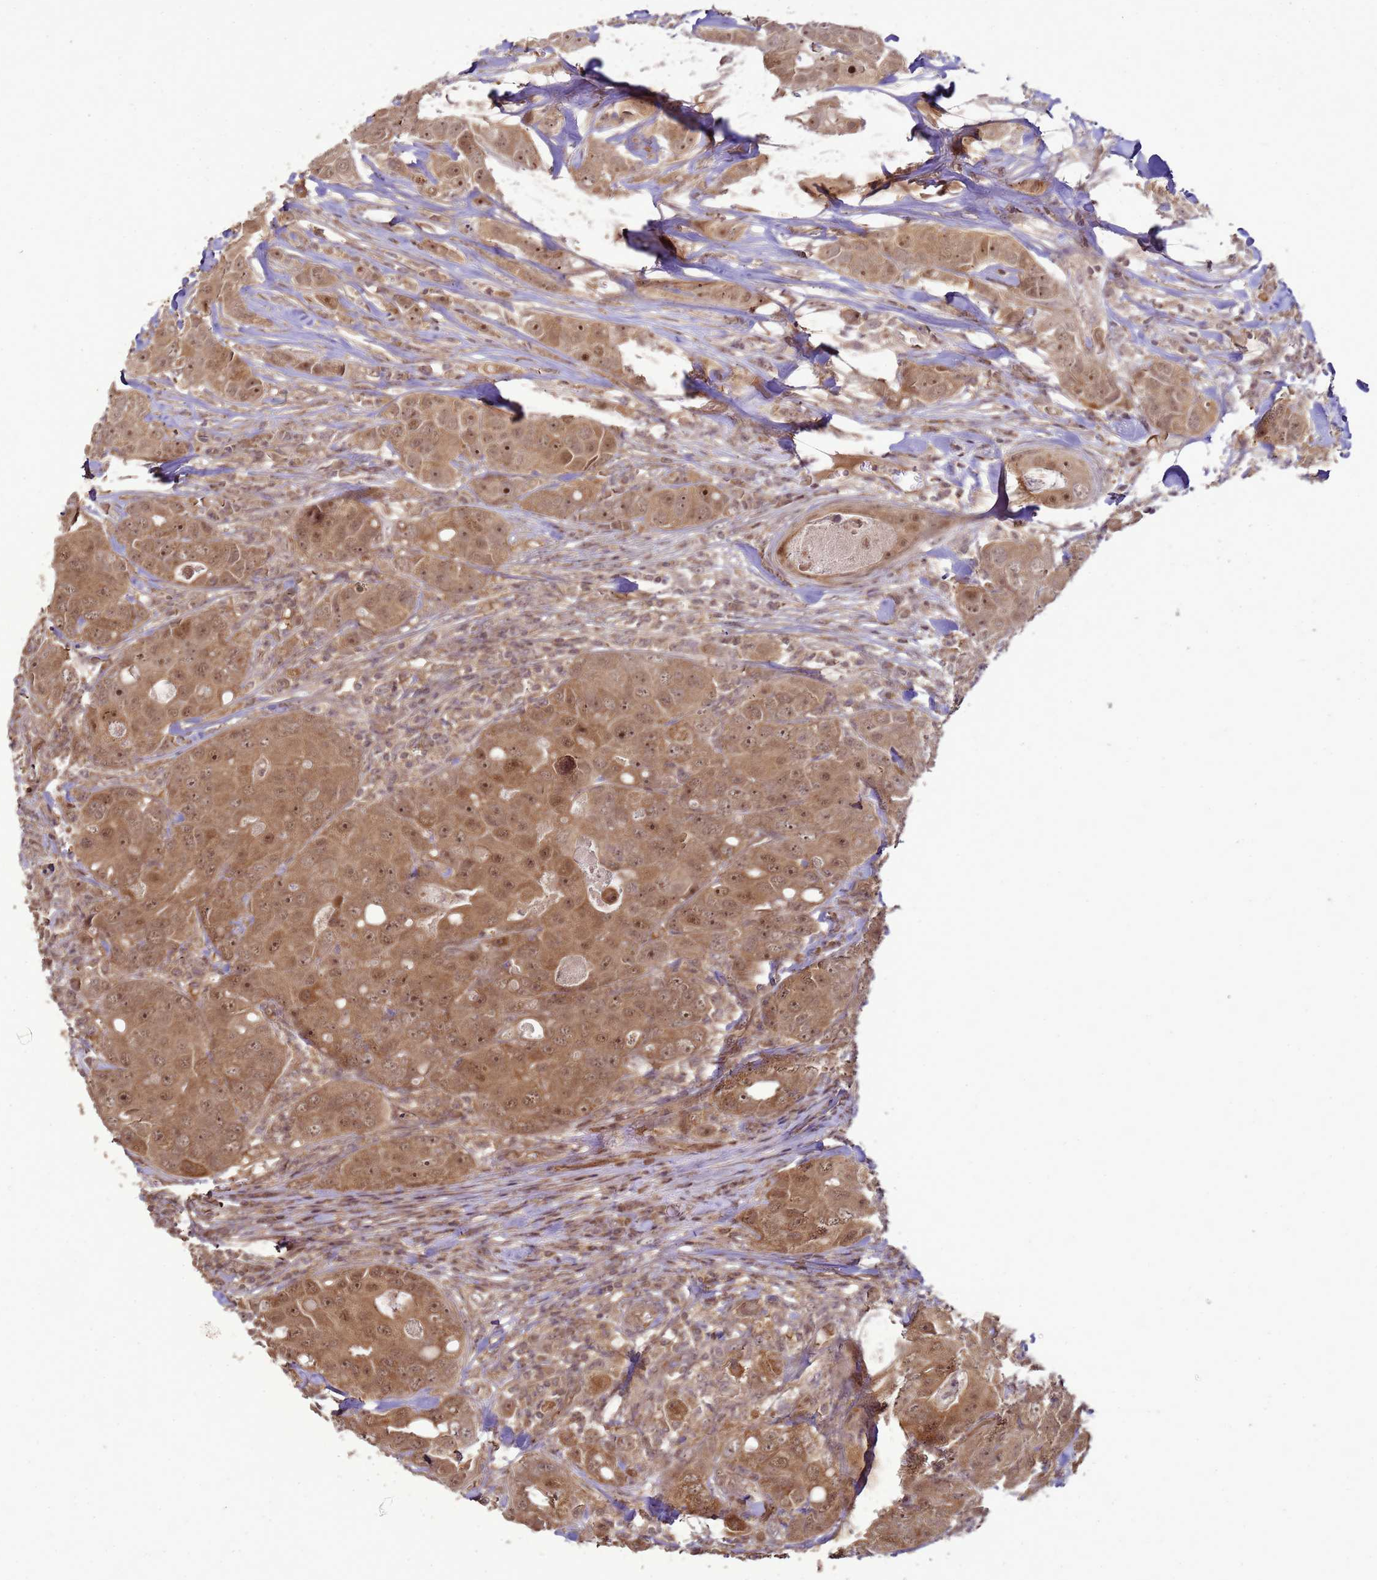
{"staining": {"intensity": "moderate", "quantity": ">75%", "location": "cytoplasmic/membranous,nuclear"}, "tissue": "breast cancer", "cell_type": "Tumor cells", "image_type": "cancer", "snomed": [{"axis": "morphology", "description": "Duct carcinoma"}, {"axis": "topography", "description": "Breast"}], "caption": "Immunohistochemical staining of human breast cancer (intraductal carcinoma) demonstrates medium levels of moderate cytoplasmic/membranous and nuclear positivity in about >75% of tumor cells.", "gene": "CRBN", "patient": {"sex": "female", "age": 43}}